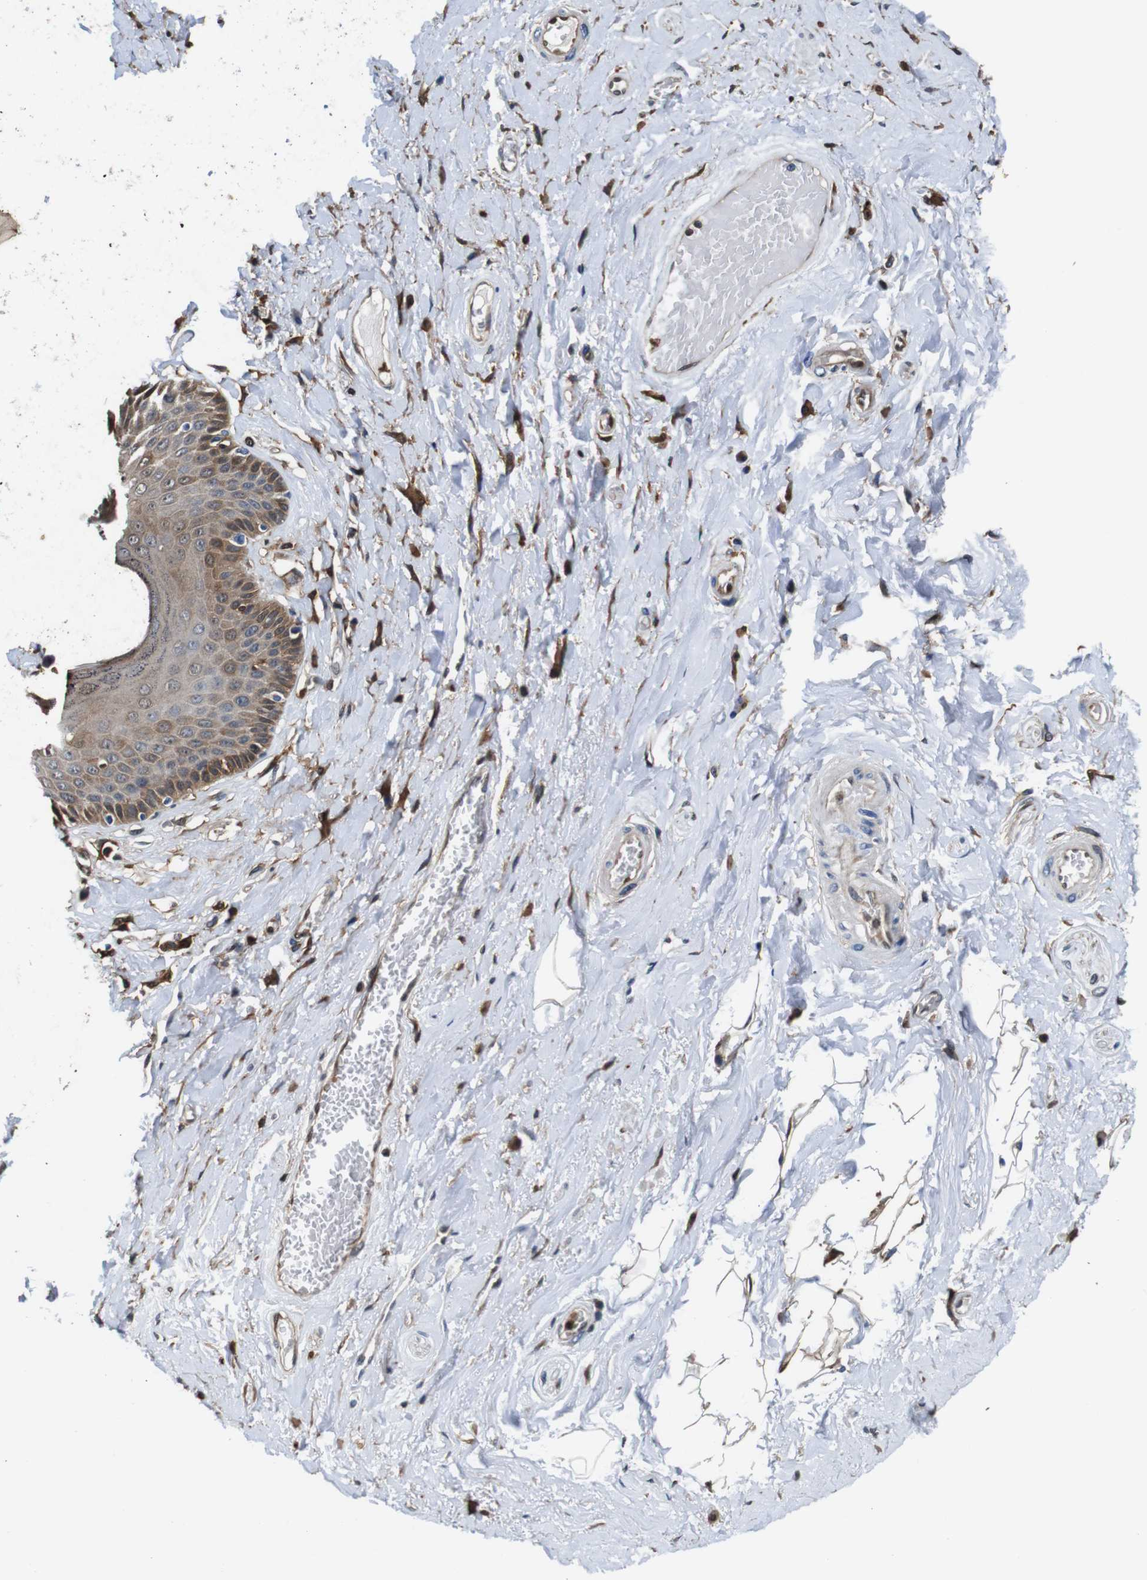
{"staining": {"intensity": "moderate", "quantity": "25%-75%", "location": "cytoplasmic/membranous"}, "tissue": "skin", "cell_type": "Epidermal cells", "image_type": "normal", "snomed": [{"axis": "morphology", "description": "Normal tissue, NOS"}, {"axis": "topography", "description": "Anal"}], "caption": "Protein expression analysis of benign skin exhibits moderate cytoplasmic/membranous positivity in about 25%-75% of epidermal cells. Using DAB (3,3'-diaminobenzidine) (brown) and hematoxylin (blue) stains, captured at high magnification using brightfield microscopy.", "gene": "ANXA1", "patient": {"sex": "male", "age": 69}}